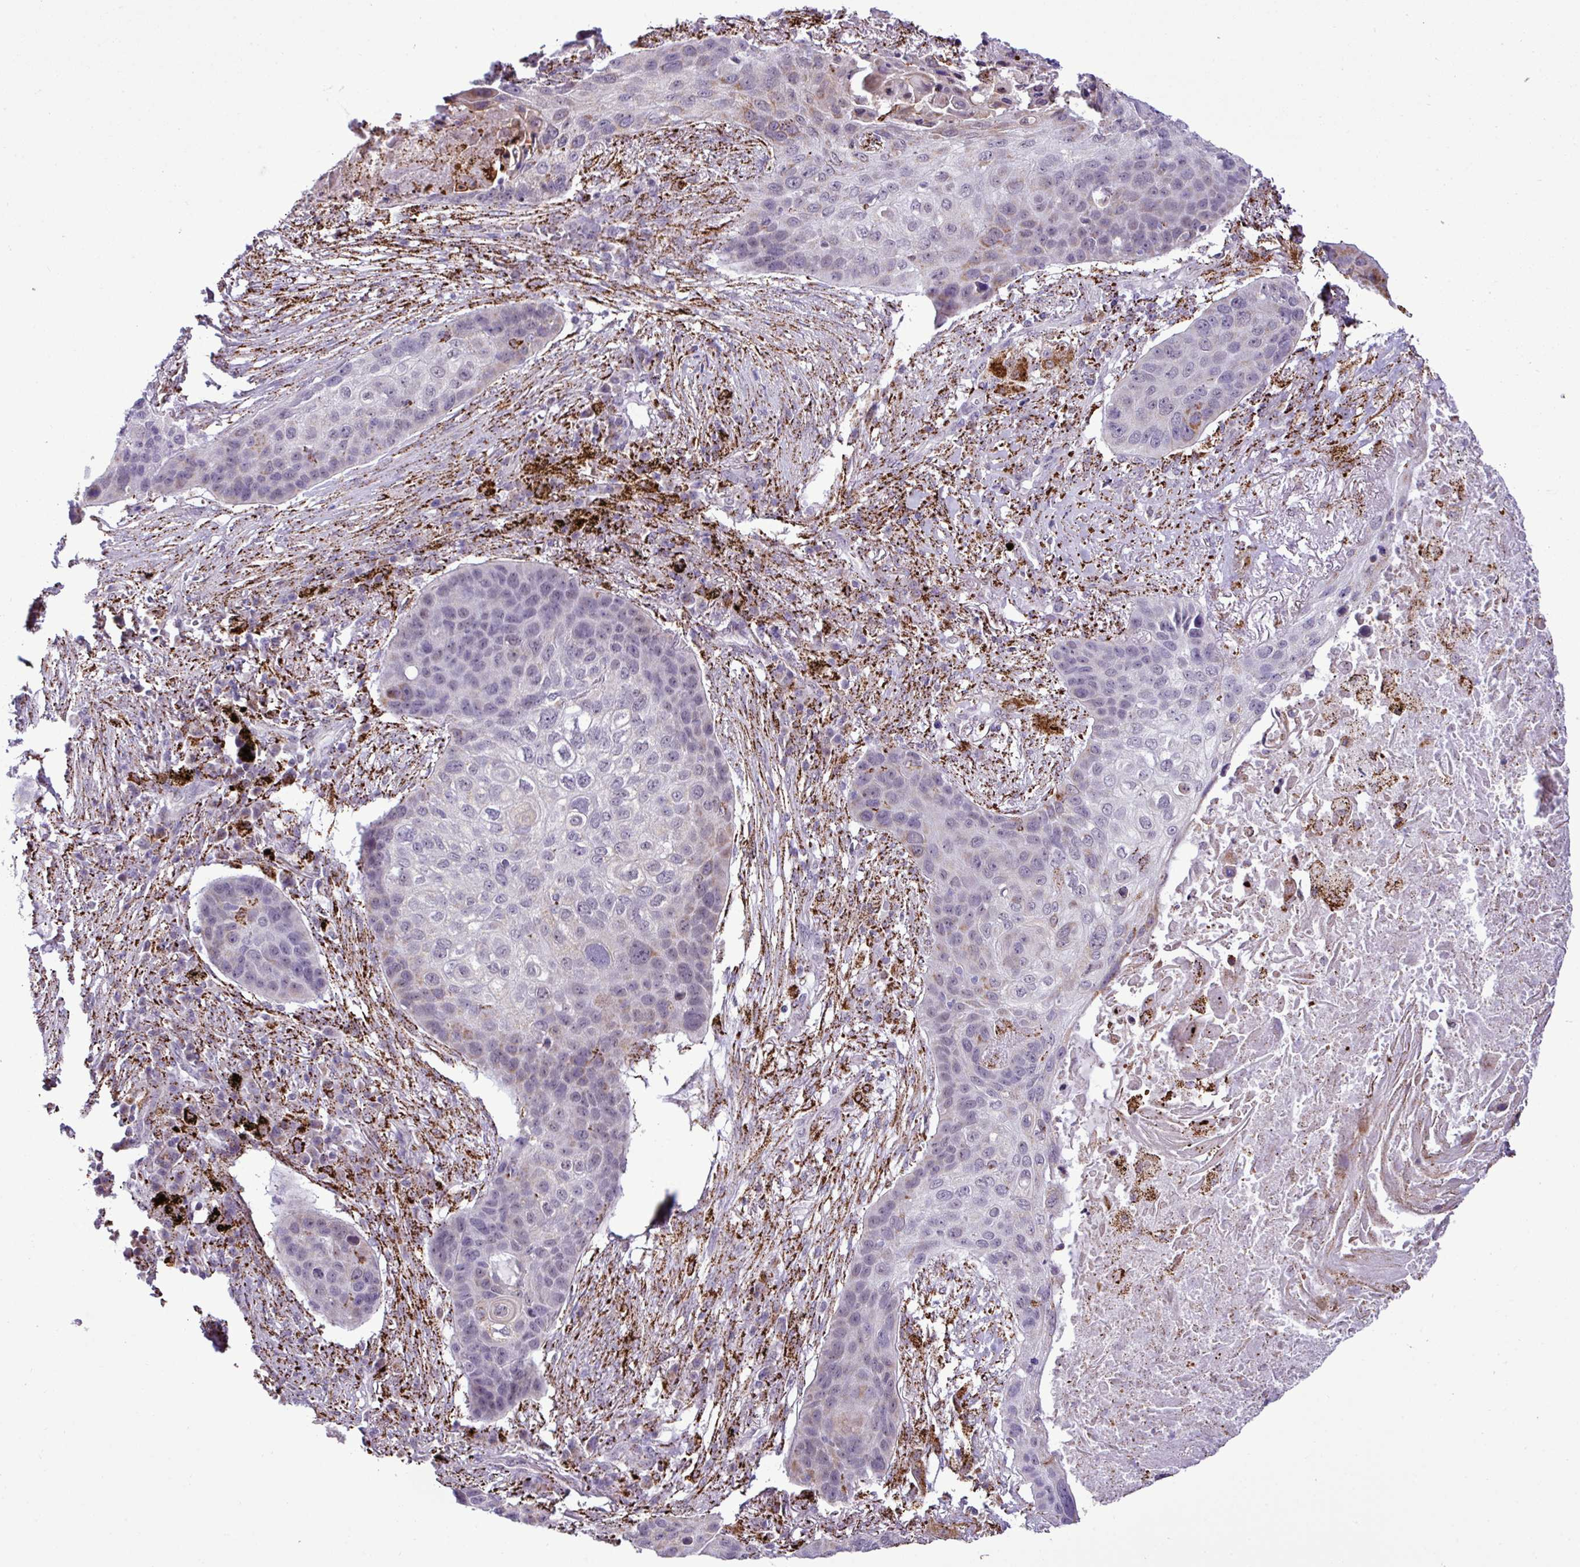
{"staining": {"intensity": "weak", "quantity": "<25%", "location": "cytoplasmic/membranous"}, "tissue": "lung cancer", "cell_type": "Tumor cells", "image_type": "cancer", "snomed": [{"axis": "morphology", "description": "Squamous cell carcinoma, NOS"}, {"axis": "topography", "description": "Lung"}], "caption": "Human squamous cell carcinoma (lung) stained for a protein using immunohistochemistry (IHC) demonstrates no positivity in tumor cells.", "gene": "SGPP1", "patient": {"sex": "female", "age": 63}}